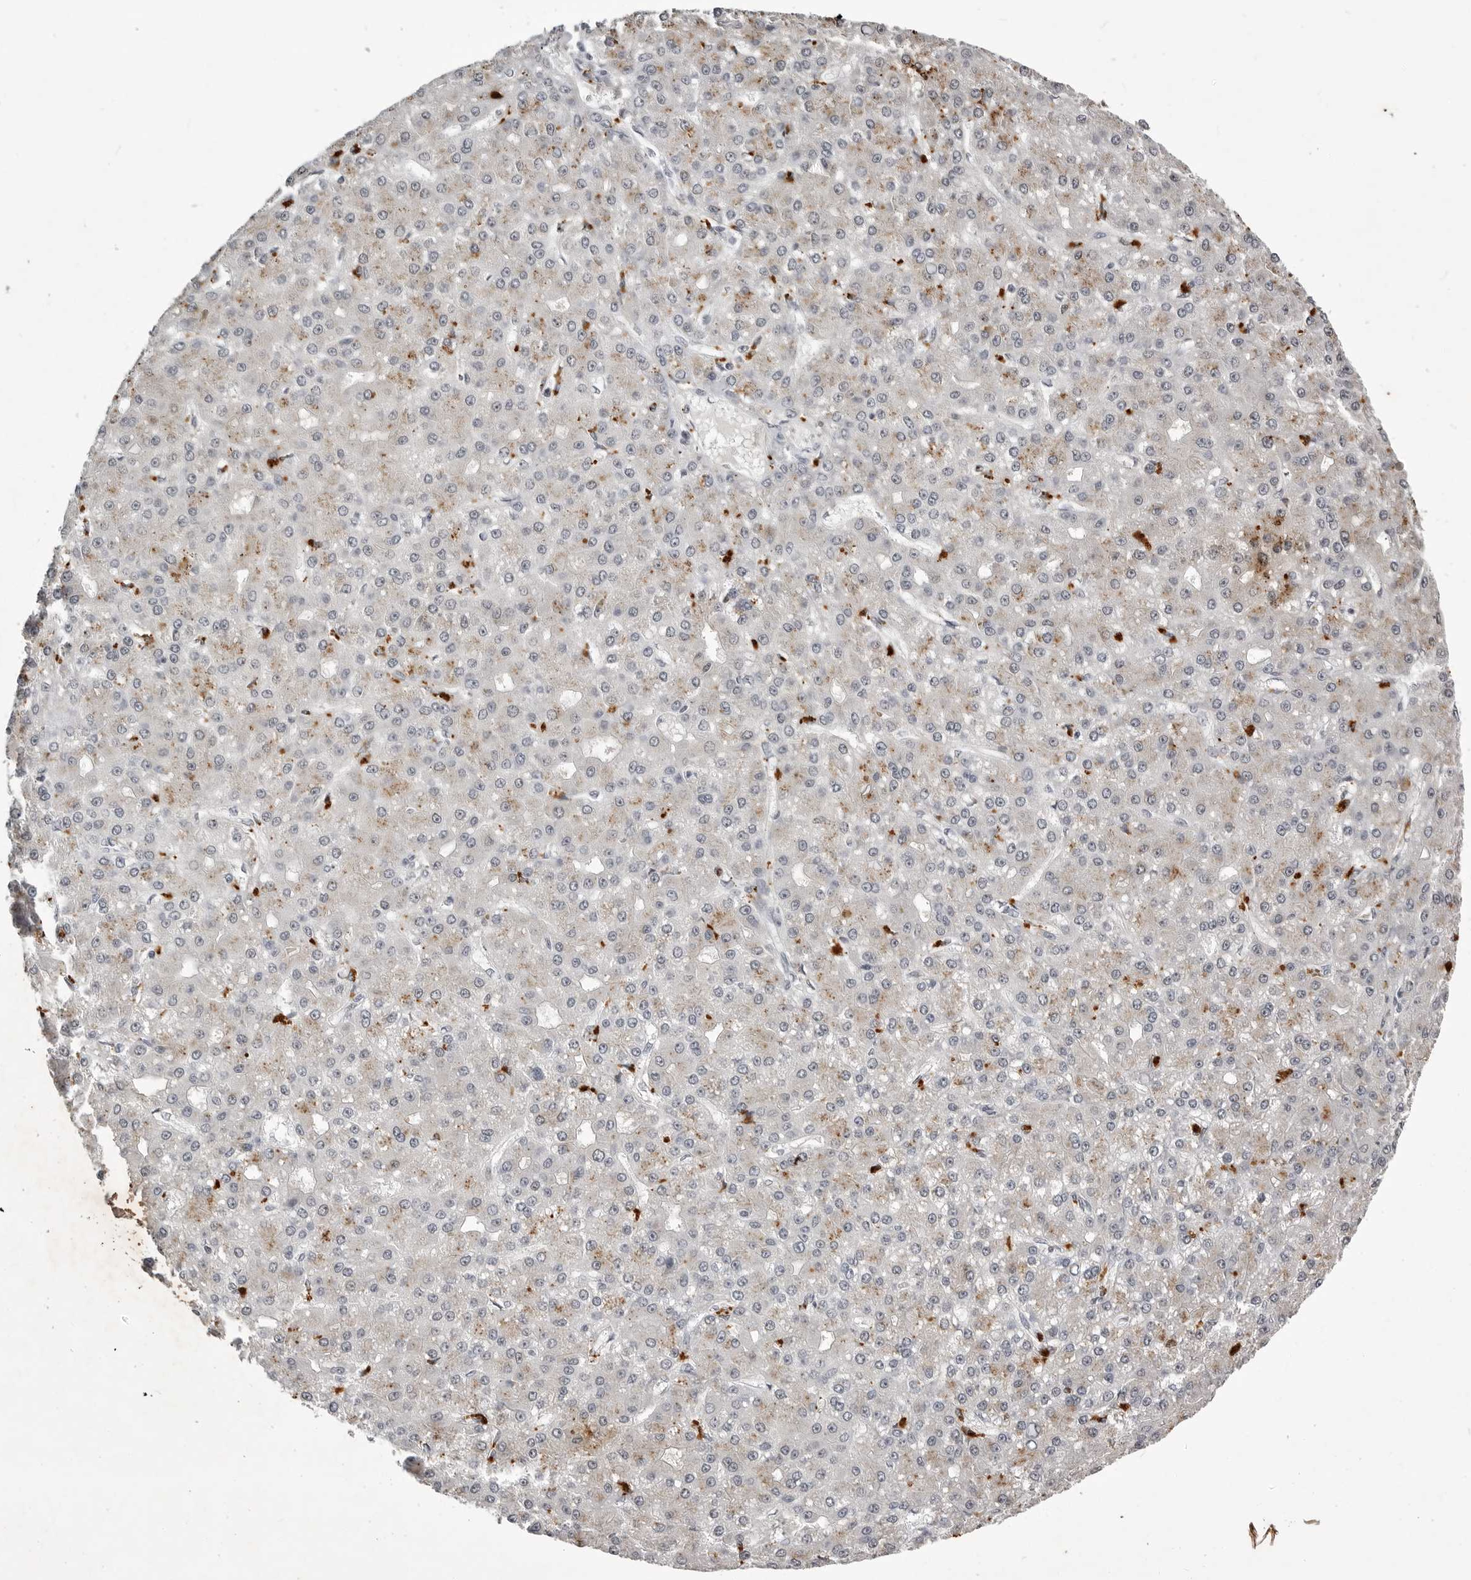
{"staining": {"intensity": "moderate", "quantity": "<25%", "location": "cytoplasmic/membranous"}, "tissue": "liver cancer", "cell_type": "Tumor cells", "image_type": "cancer", "snomed": [{"axis": "morphology", "description": "Carcinoma, Hepatocellular, NOS"}, {"axis": "topography", "description": "Liver"}], "caption": "Liver cancer (hepatocellular carcinoma) tissue shows moderate cytoplasmic/membranous positivity in approximately <25% of tumor cells, visualized by immunohistochemistry.", "gene": "RRM1", "patient": {"sex": "male", "age": 67}}